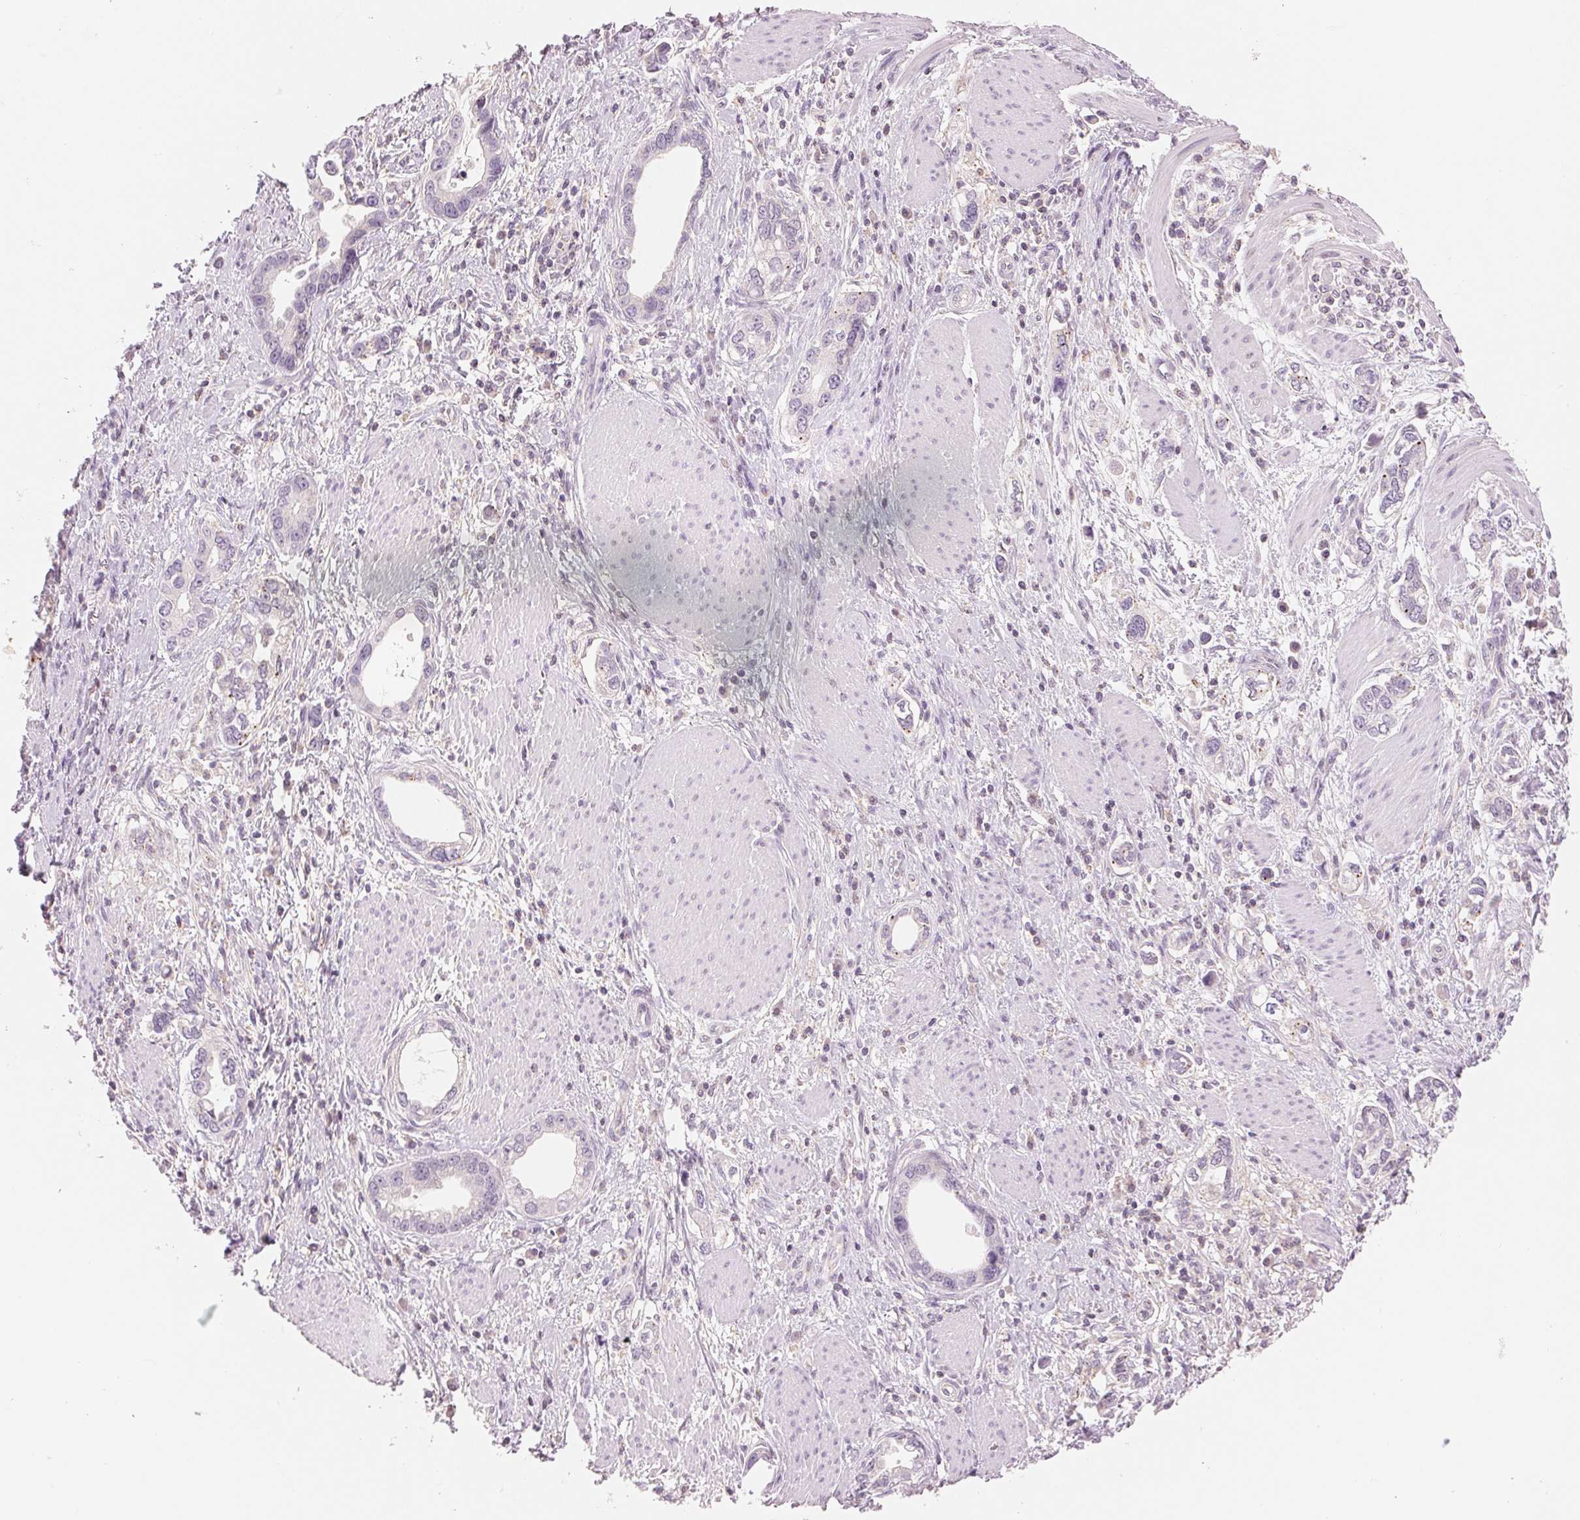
{"staining": {"intensity": "negative", "quantity": "none", "location": "none"}, "tissue": "stomach cancer", "cell_type": "Tumor cells", "image_type": "cancer", "snomed": [{"axis": "morphology", "description": "Adenocarcinoma, NOS"}, {"axis": "topography", "description": "Stomach, lower"}], "caption": "This is a image of IHC staining of stomach cancer (adenocarcinoma), which shows no staining in tumor cells. (Brightfield microscopy of DAB immunohistochemistry at high magnification).", "gene": "HOXB13", "patient": {"sex": "female", "age": 93}}